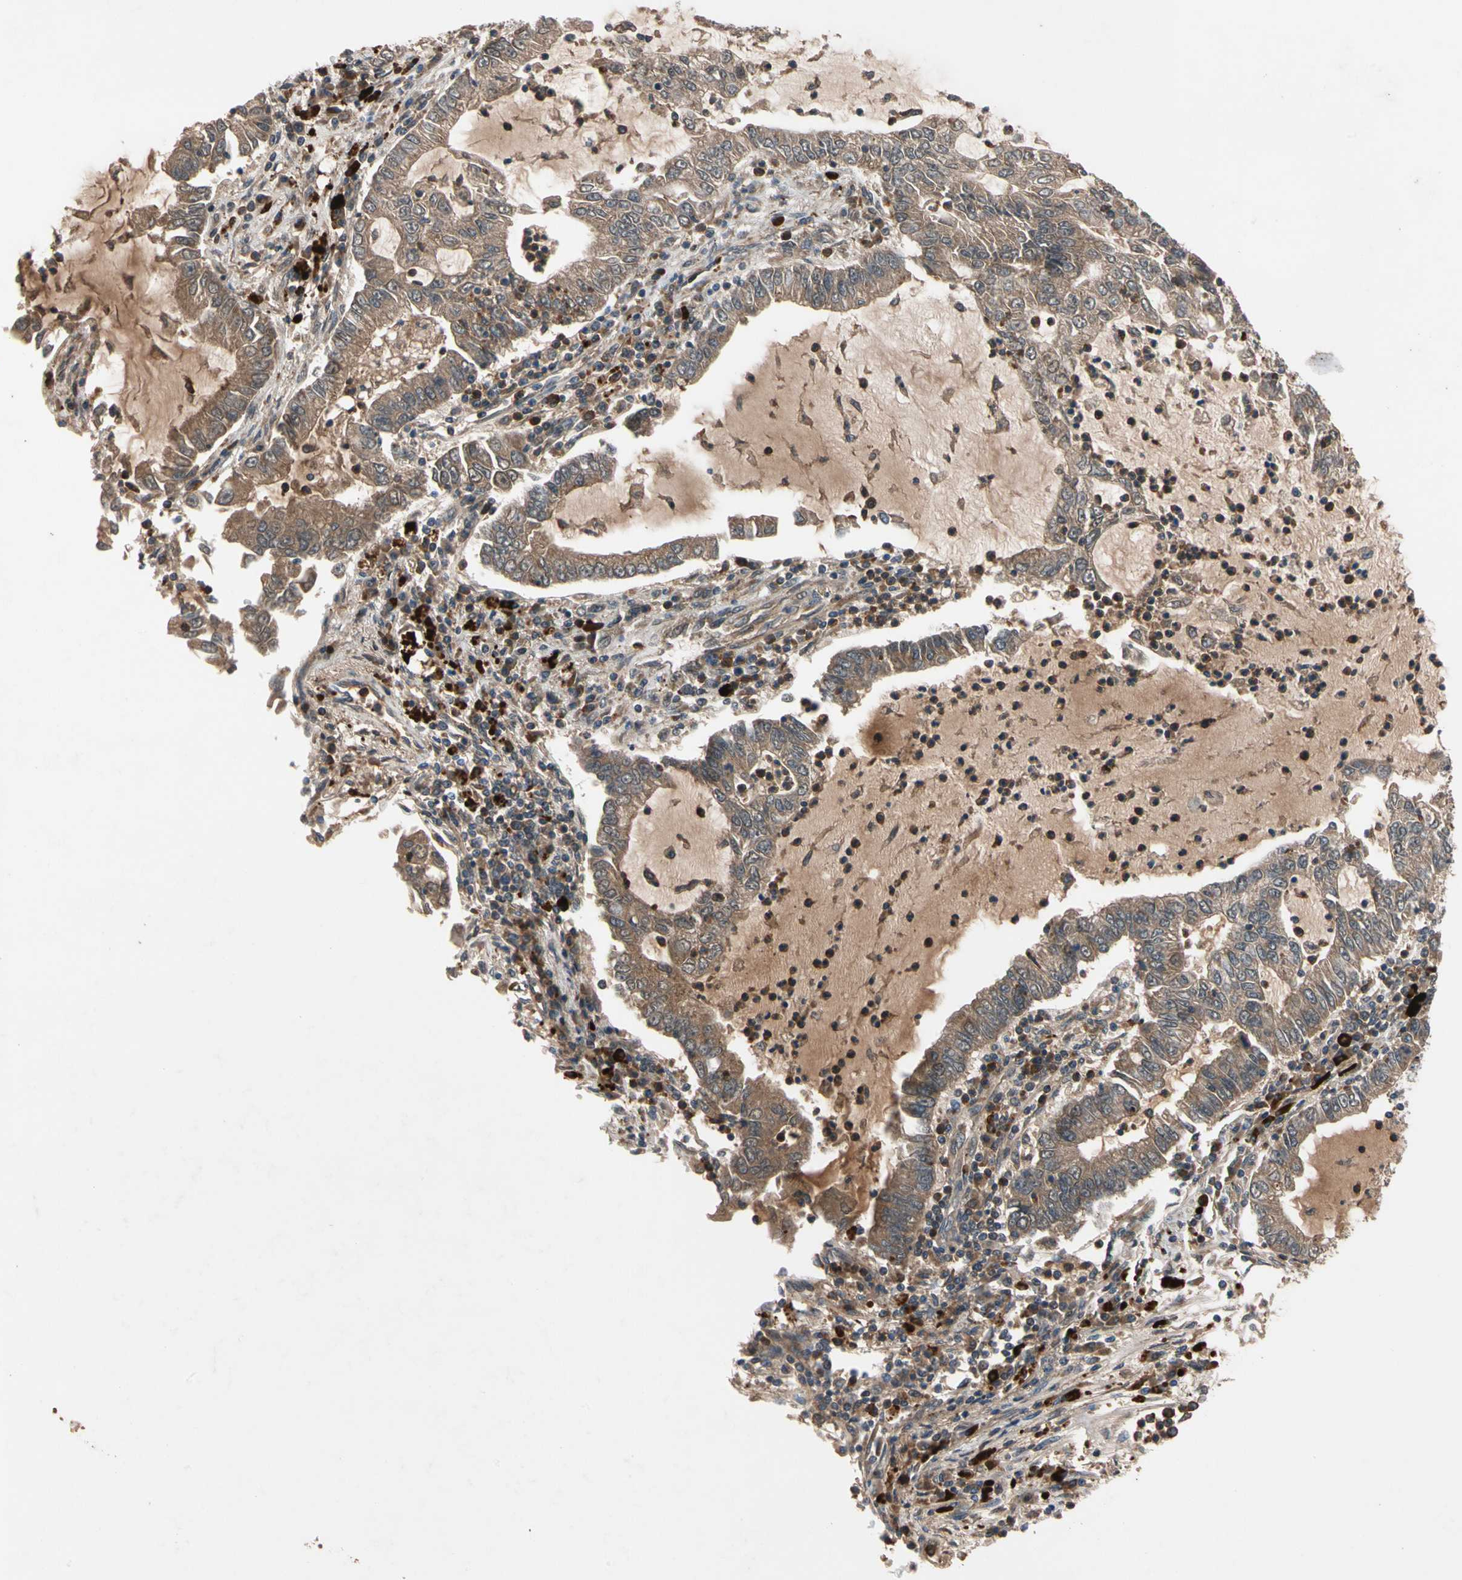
{"staining": {"intensity": "moderate", "quantity": ">75%", "location": "cytoplasmic/membranous"}, "tissue": "lung cancer", "cell_type": "Tumor cells", "image_type": "cancer", "snomed": [{"axis": "morphology", "description": "Adenocarcinoma, NOS"}, {"axis": "topography", "description": "Lung"}], "caption": "Tumor cells display medium levels of moderate cytoplasmic/membranous expression in about >75% of cells in lung cancer. Ihc stains the protein of interest in brown and the nuclei are stained blue.", "gene": "FGD6", "patient": {"sex": "female", "age": 51}}